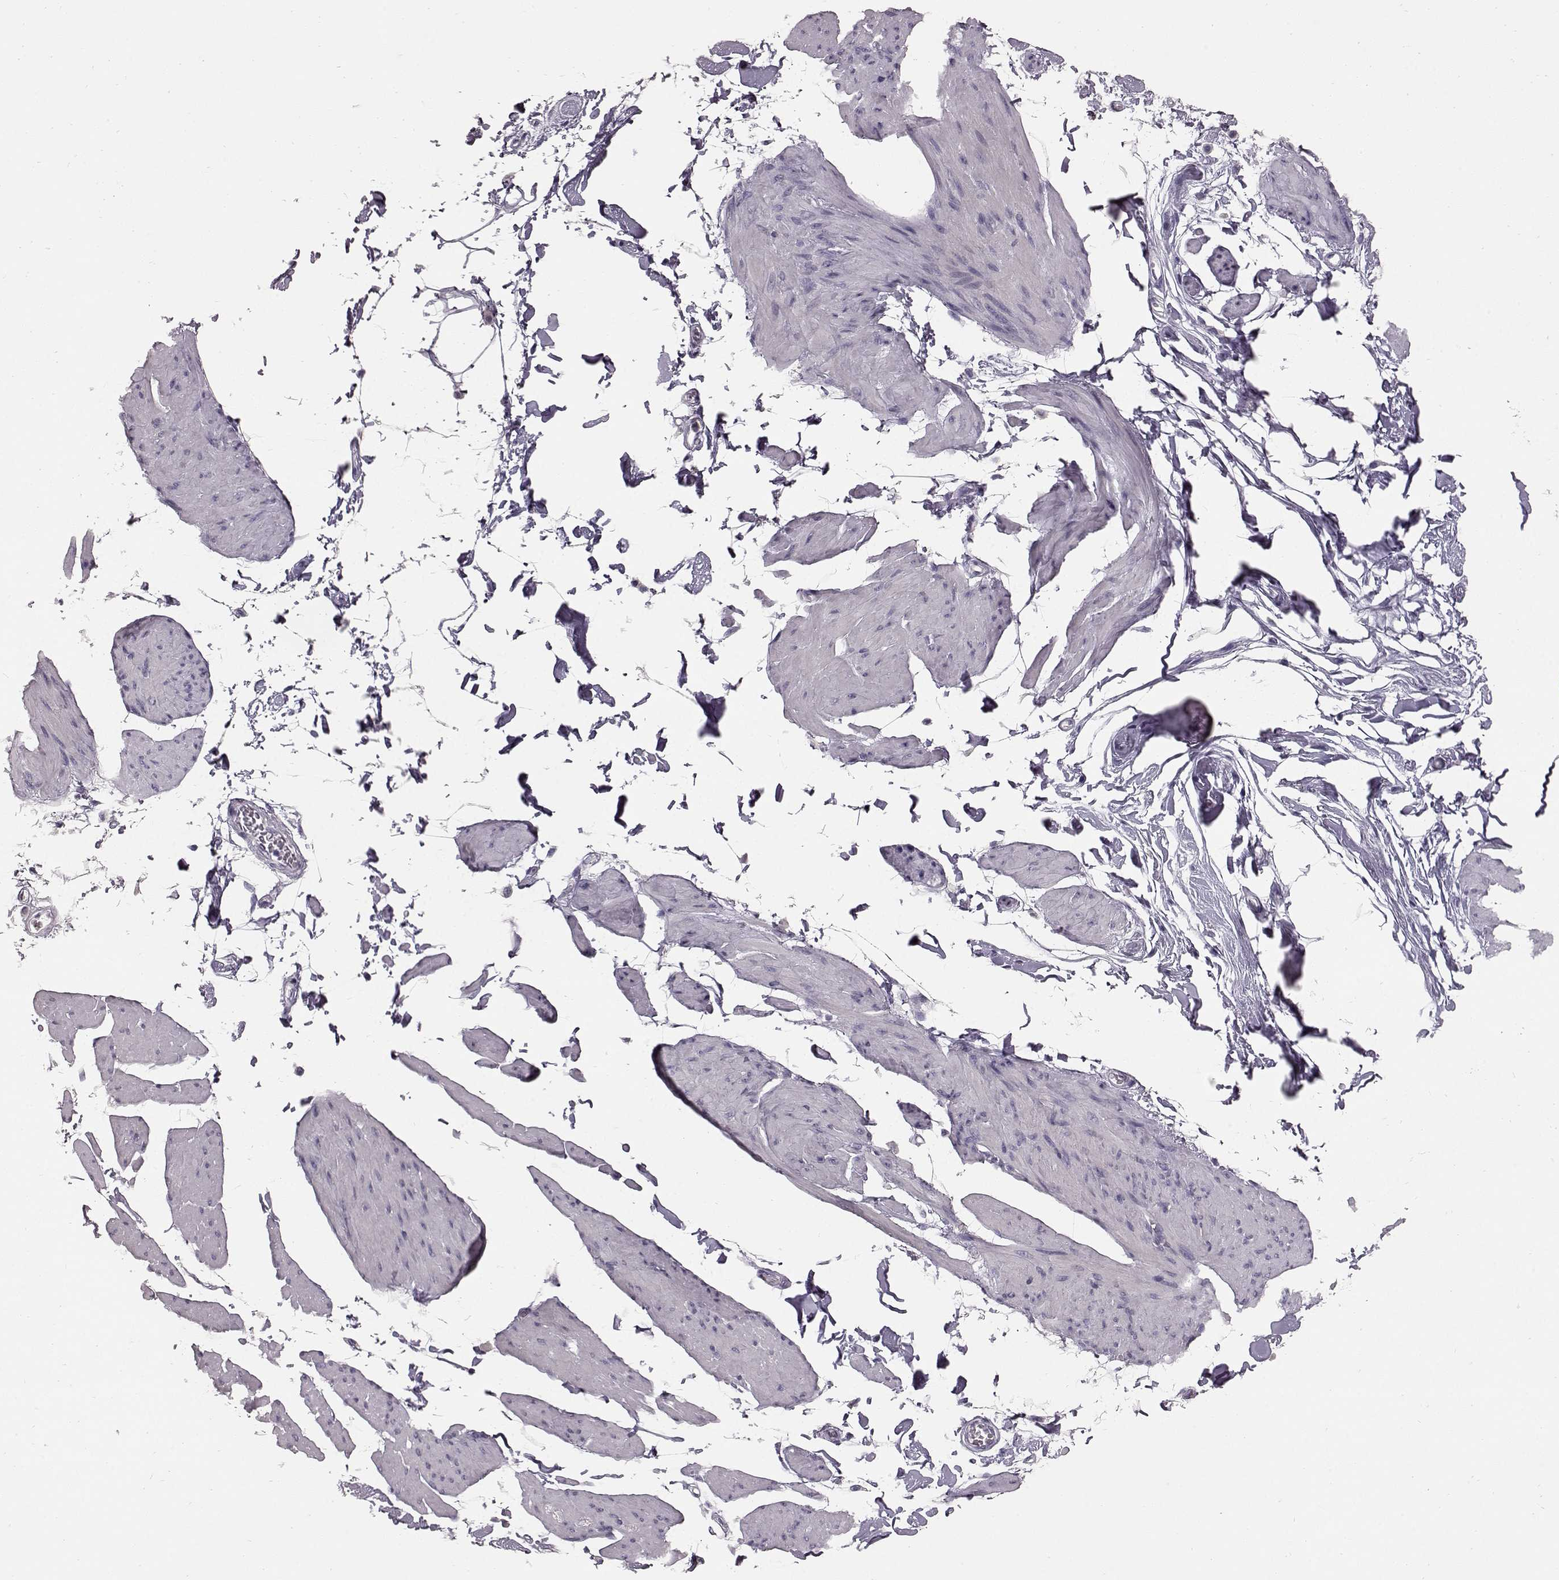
{"staining": {"intensity": "negative", "quantity": "none", "location": "none"}, "tissue": "smooth muscle", "cell_type": "Smooth muscle cells", "image_type": "normal", "snomed": [{"axis": "morphology", "description": "Normal tissue, NOS"}, {"axis": "topography", "description": "Adipose tissue"}, {"axis": "topography", "description": "Smooth muscle"}, {"axis": "topography", "description": "Peripheral nerve tissue"}], "caption": "Micrograph shows no significant protein positivity in smooth muscle cells of normal smooth muscle.", "gene": "FUT4", "patient": {"sex": "male", "age": 83}}